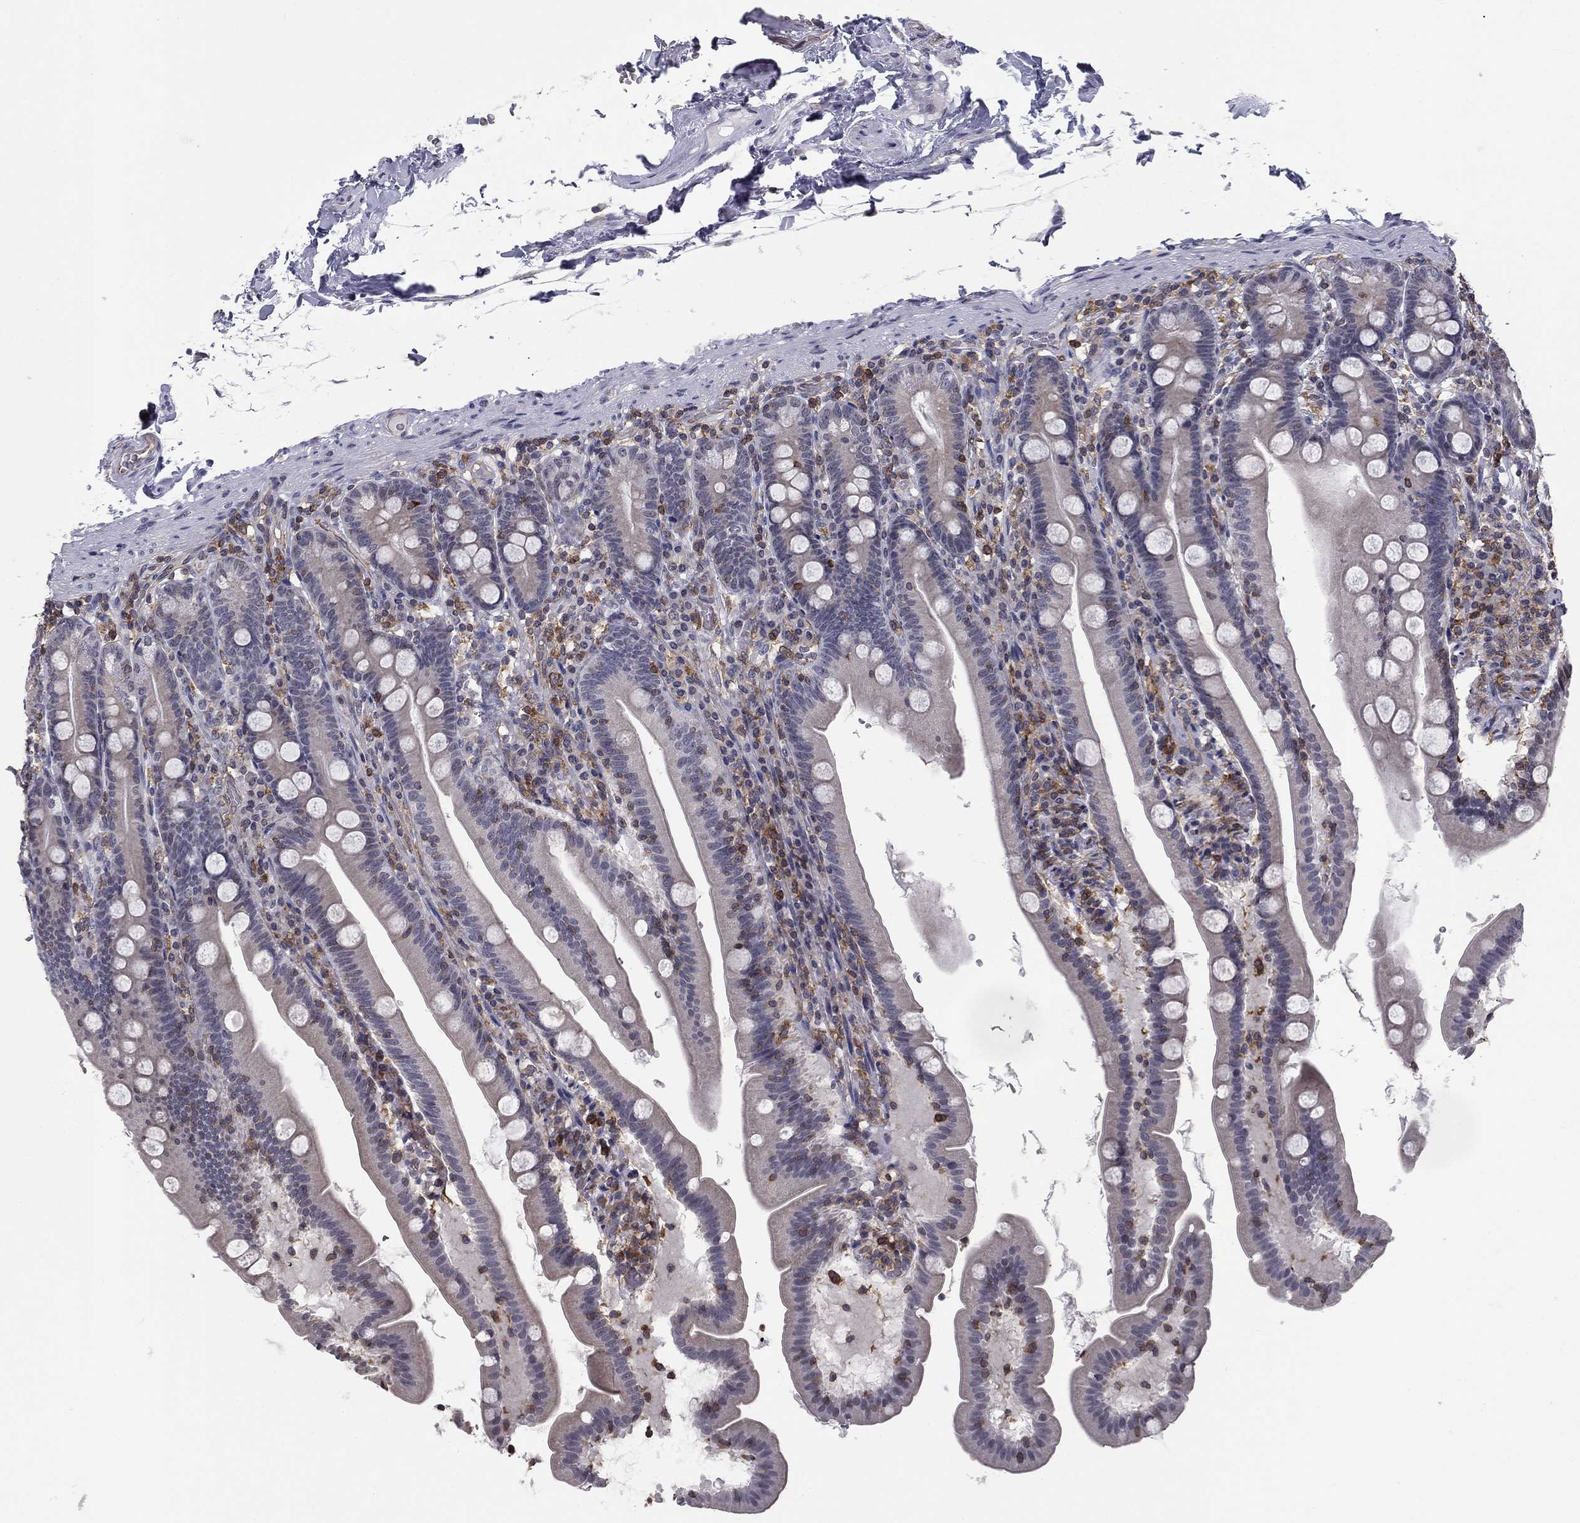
{"staining": {"intensity": "negative", "quantity": "none", "location": "none"}, "tissue": "duodenum", "cell_type": "Glandular cells", "image_type": "normal", "snomed": [{"axis": "morphology", "description": "Normal tissue, NOS"}, {"axis": "topography", "description": "Duodenum"}], "caption": "Immunohistochemical staining of unremarkable human duodenum demonstrates no significant staining in glandular cells. (DAB immunohistochemistry (IHC) visualized using brightfield microscopy, high magnification).", "gene": "PLCB2", "patient": {"sex": "female", "age": 67}}